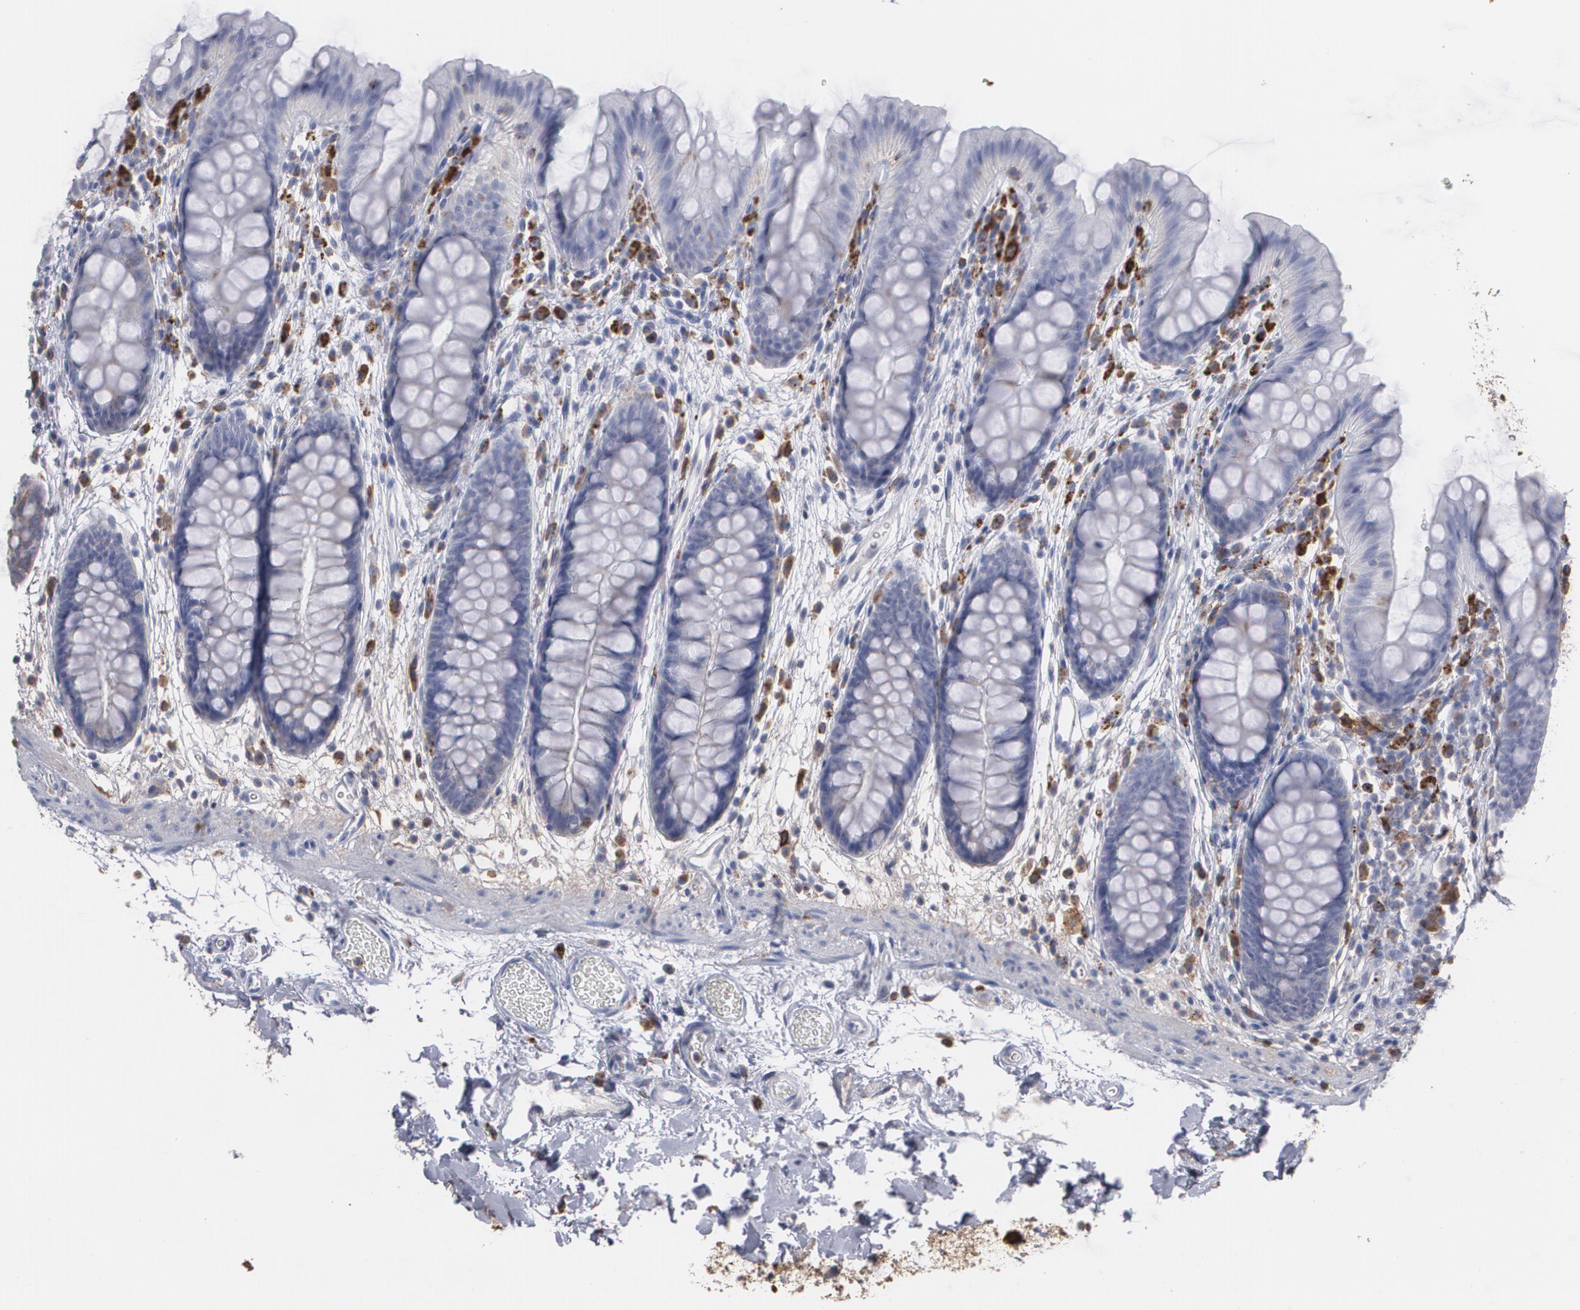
{"staining": {"intensity": "negative", "quantity": "none", "location": "none"}, "tissue": "colon", "cell_type": "Endothelial cells", "image_type": "normal", "snomed": [{"axis": "morphology", "description": "Normal tissue, NOS"}, {"axis": "topography", "description": "Smooth muscle"}, {"axis": "topography", "description": "Colon"}], "caption": "There is no significant positivity in endothelial cells of colon.", "gene": "ODC1", "patient": {"sex": "male", "age": 67}}